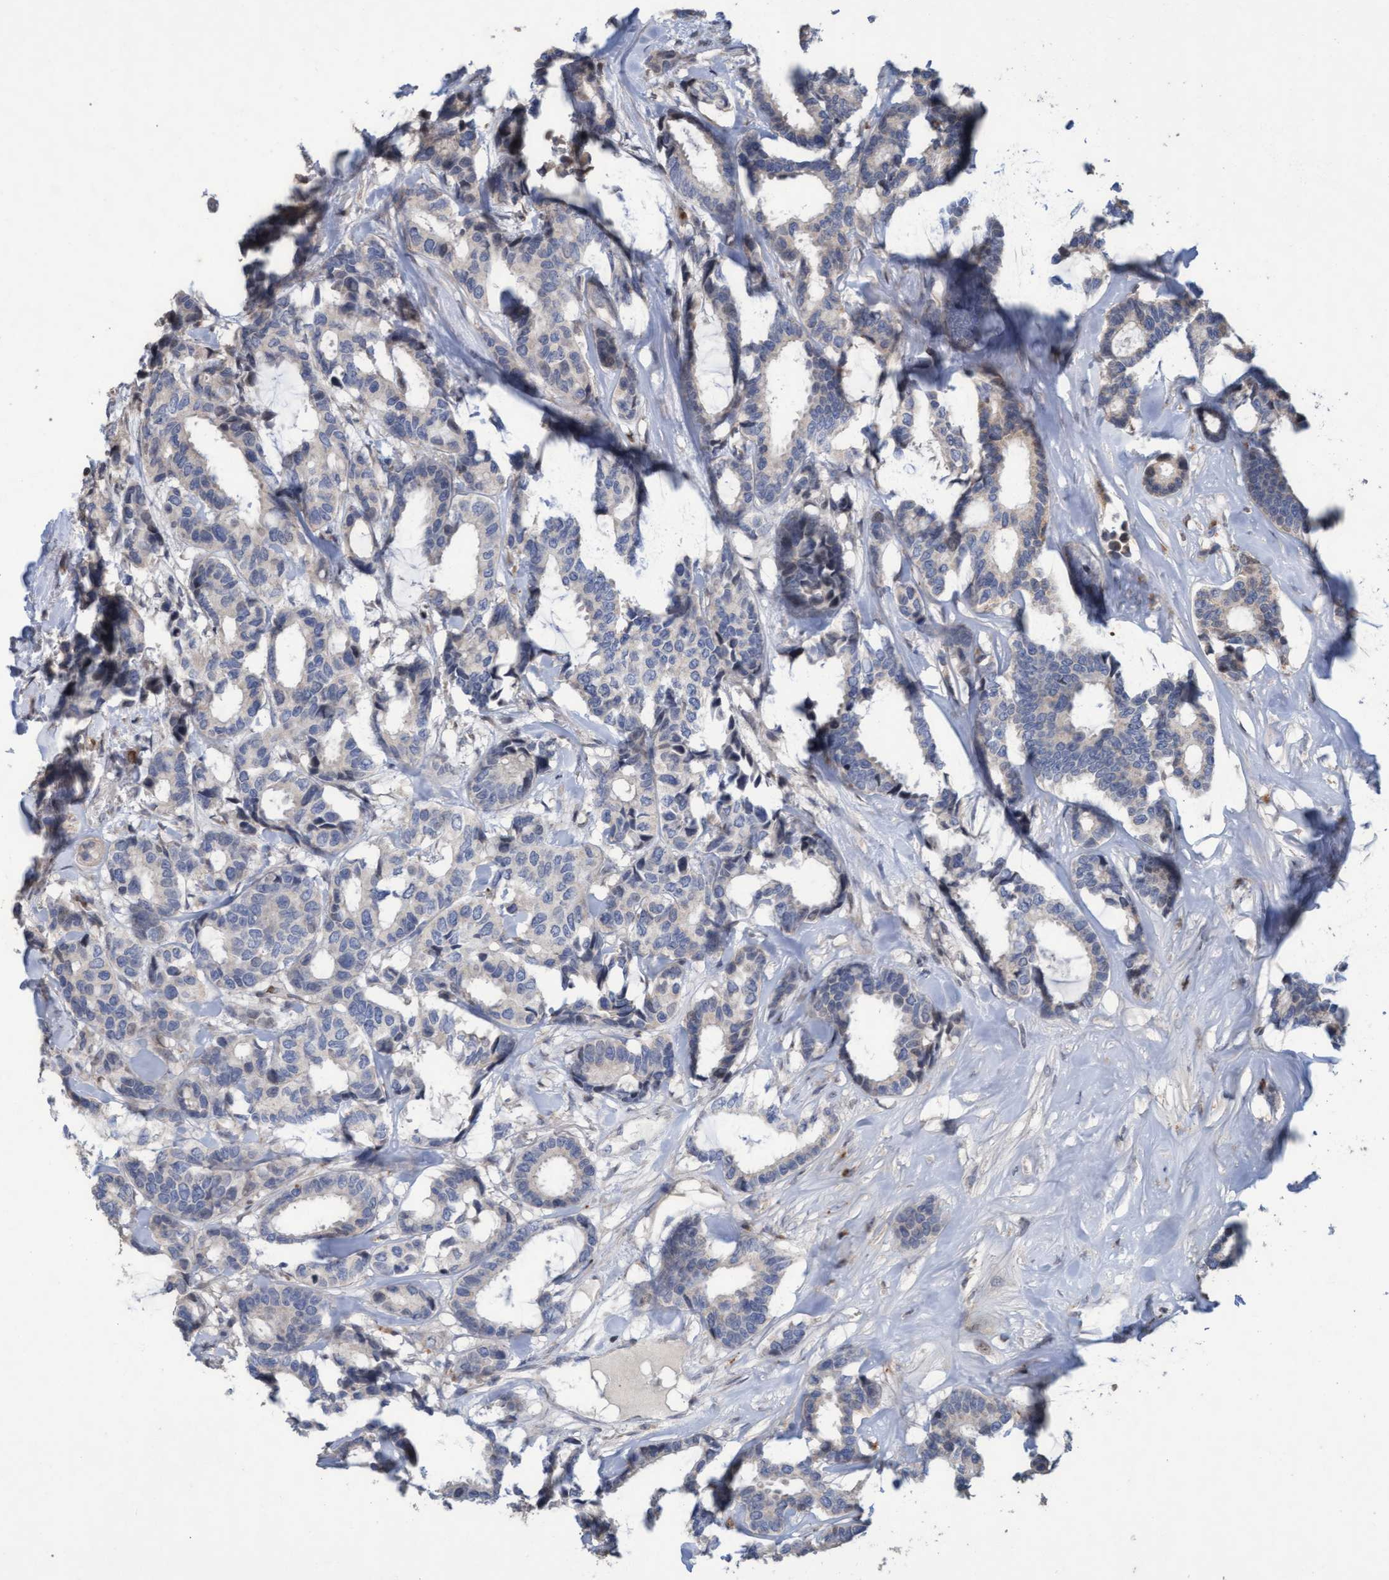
{"staining": {"intensity": "negative", "quantity": "none", "location": "none"}, "tissue": "breast cancer", "cell_type": "Tumor cells", "image_type": "cancer", "snomed": [{"axis": "morphology", "description": "Duct carcinoma"}, {"axis": "topography", "description": "Breast"}], "caption": "The photomicrograph shows no significant positivity in tumor cells of breast invasive ductal carcinoma.", "gene": "KCNC2", "patient": {"sex": "female", "age": 87}}